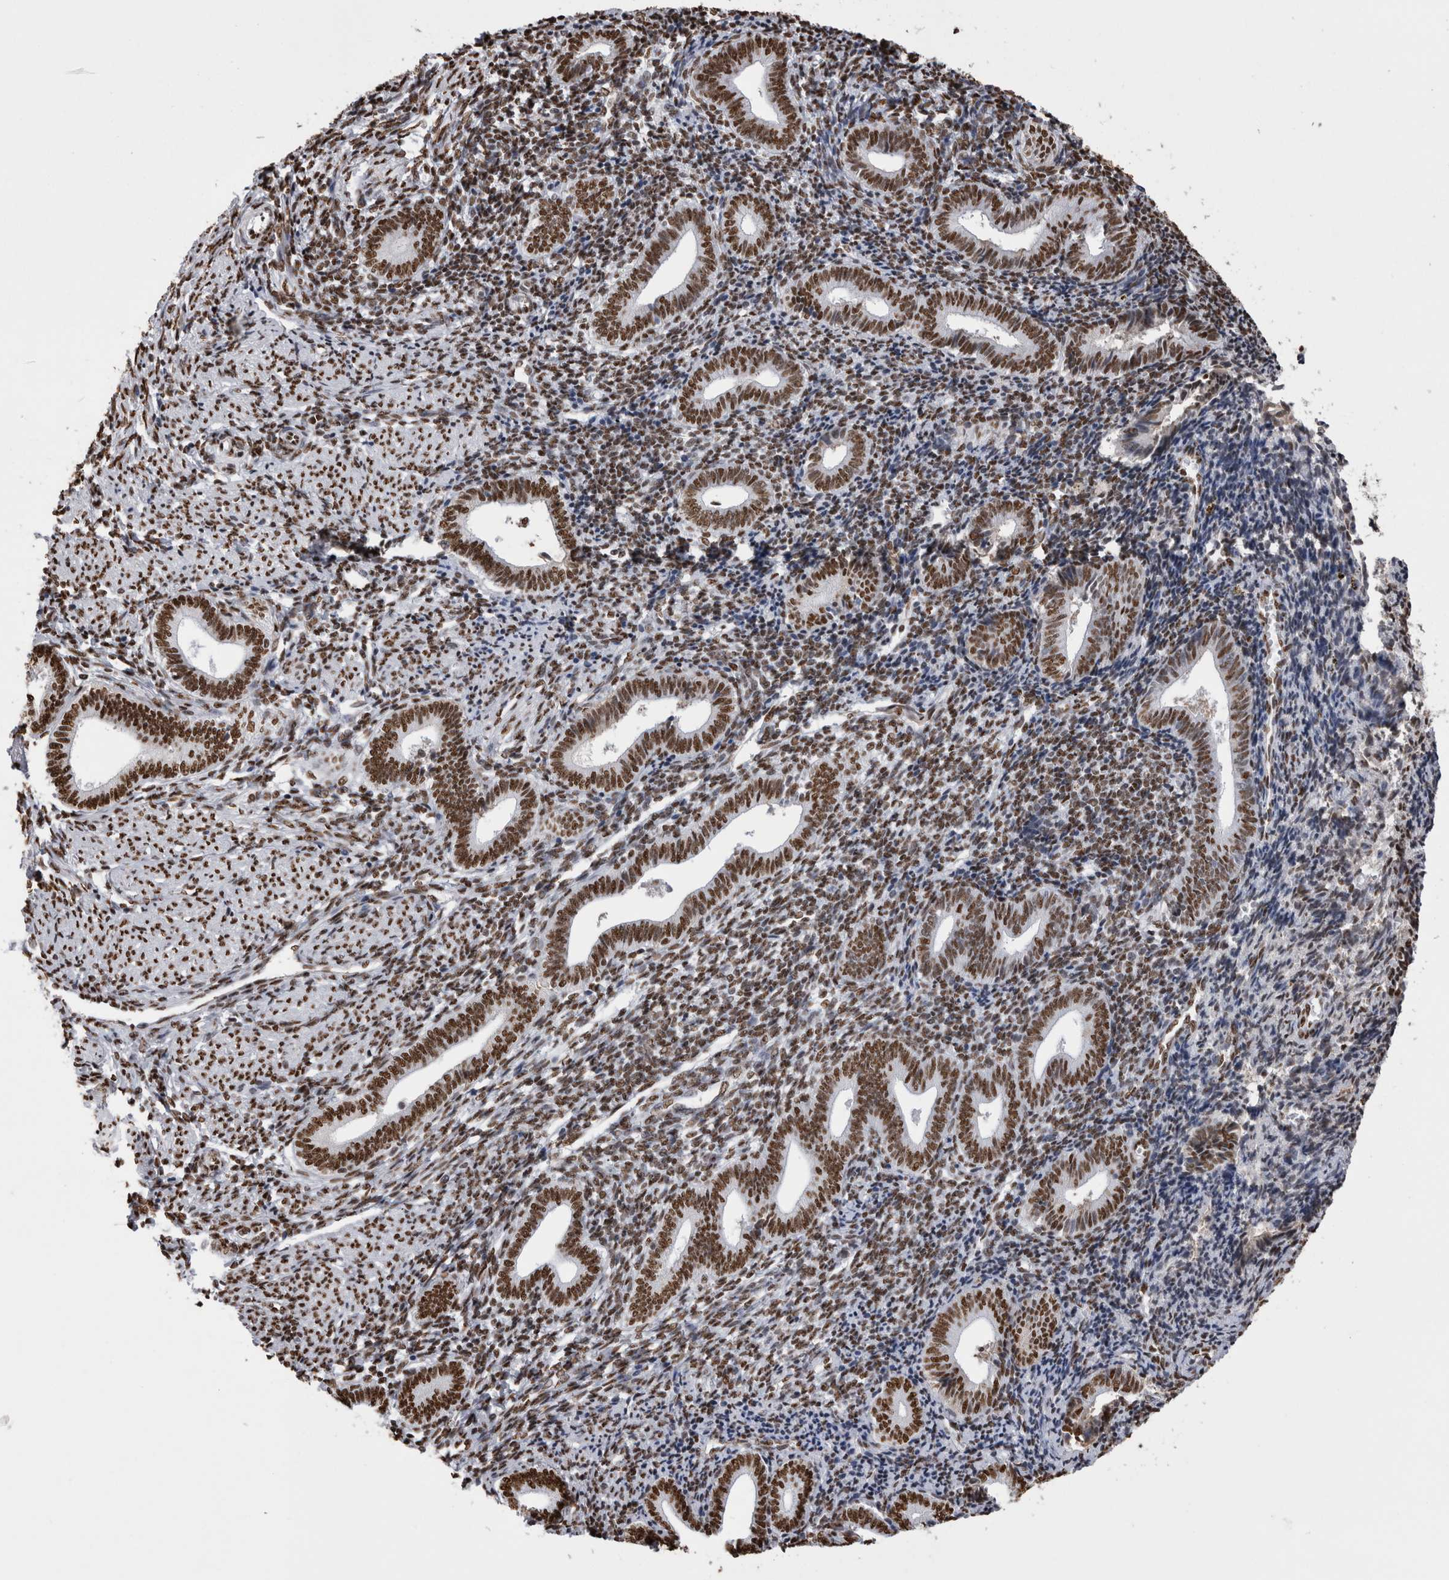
{"staining": {"intensity": "strong", "quantity": "25%-75%", "location": "nuclear"}, "tissue": "endometrium", "cell_type": "Cells in endometrial stroma", "image_type": "normal", "snomed": [{"axis": "morphology", "description": "Normal tissue, NOS"}, {"axis": "topography", "description": "Uterus"}, {"axis": "topography", "description": "Endometrium"}], "caption": "Strong nuclear positivity is identified in approximately 25%-75% of cells in endometrial stroma in normal endometrium. The staining is performed using DAB brown chromogen to label protein expression. The nuclei are counter-stained blue using hematoxylin.", "gene": "ALPK3", "patient": {"sex": "female", "age": 33}}